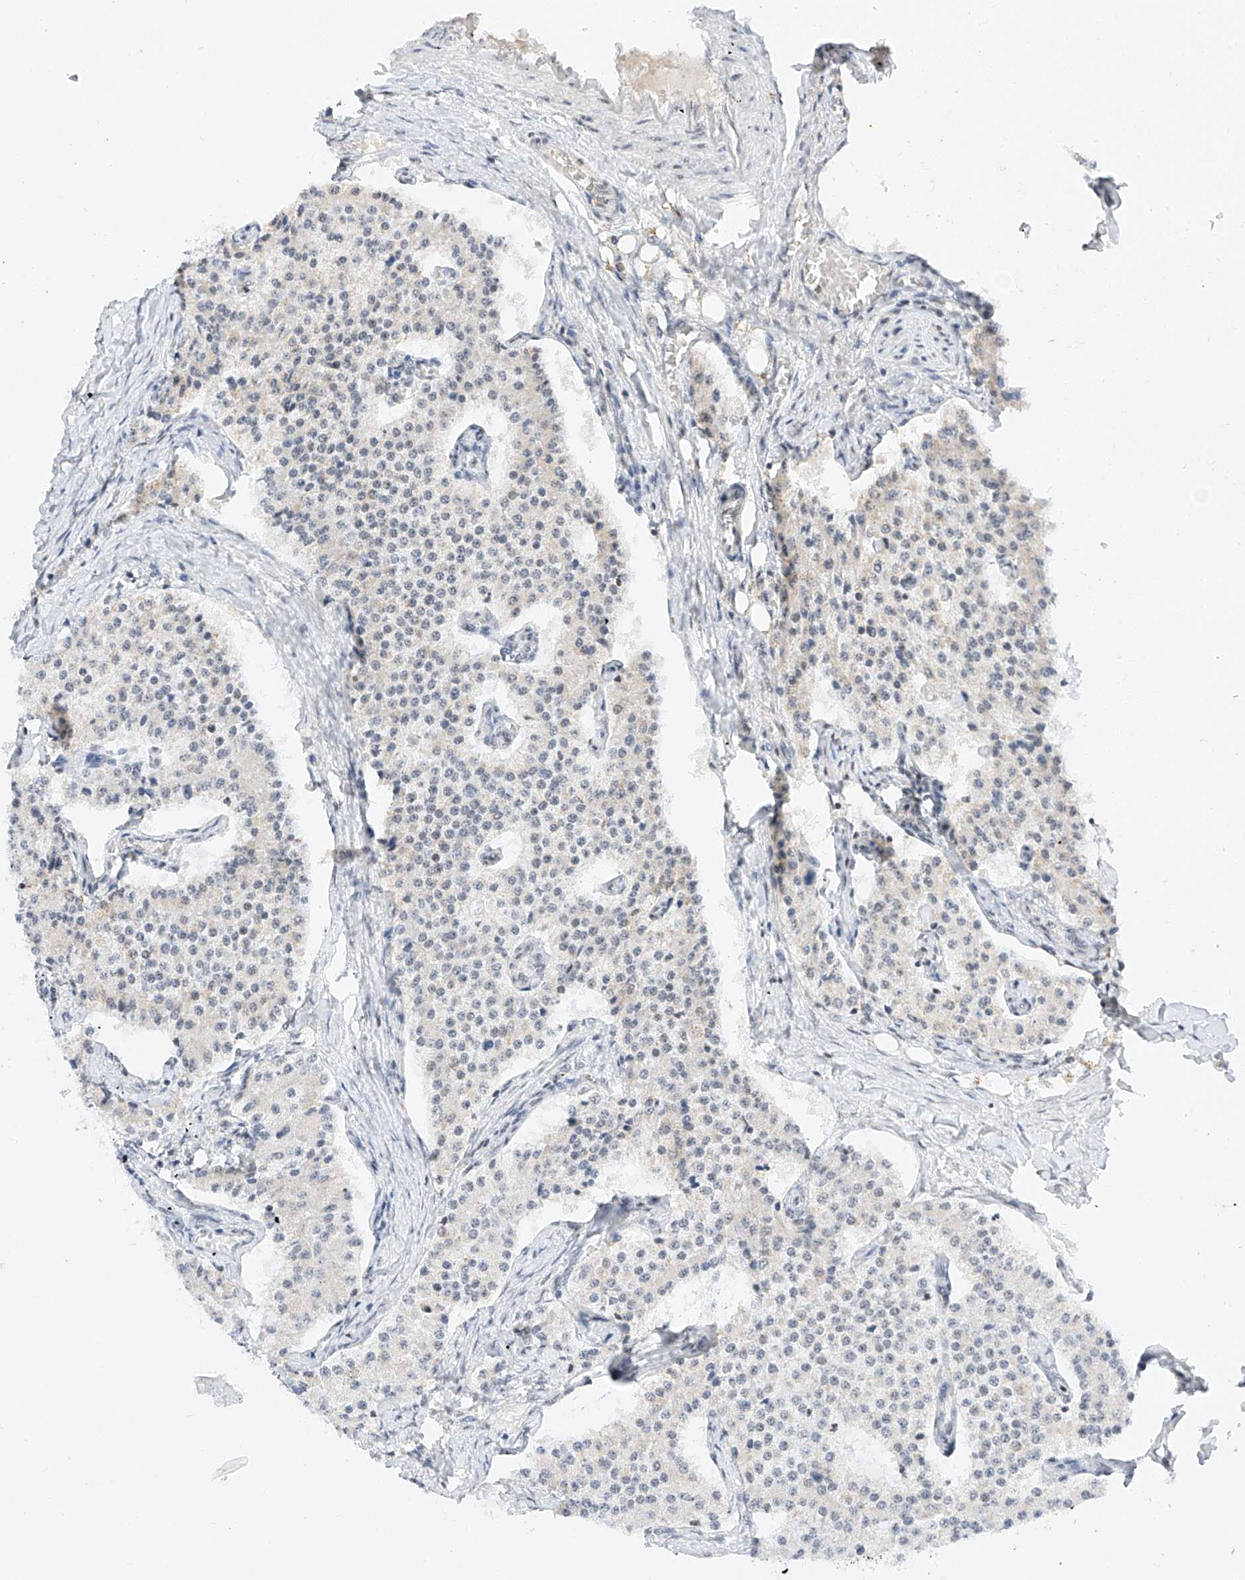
{"staining": {"intensity": "negative", "quantity": "none", "location": "none"}, "tissue": "carcinoid", "cell_type": "Tumor cells", "image_type": "cancer", "snomed": [{"axis": "morphology", "description": "Carcinoid, malignant, NOS"}, {"axis": "topography", "description": "Colon"}], "caption": "Protein analysis of carcinoid demonstrates no significant positivity in tumor cells.", "gene": "NRF1", "patient": {"sex": "female", "age": 52}}